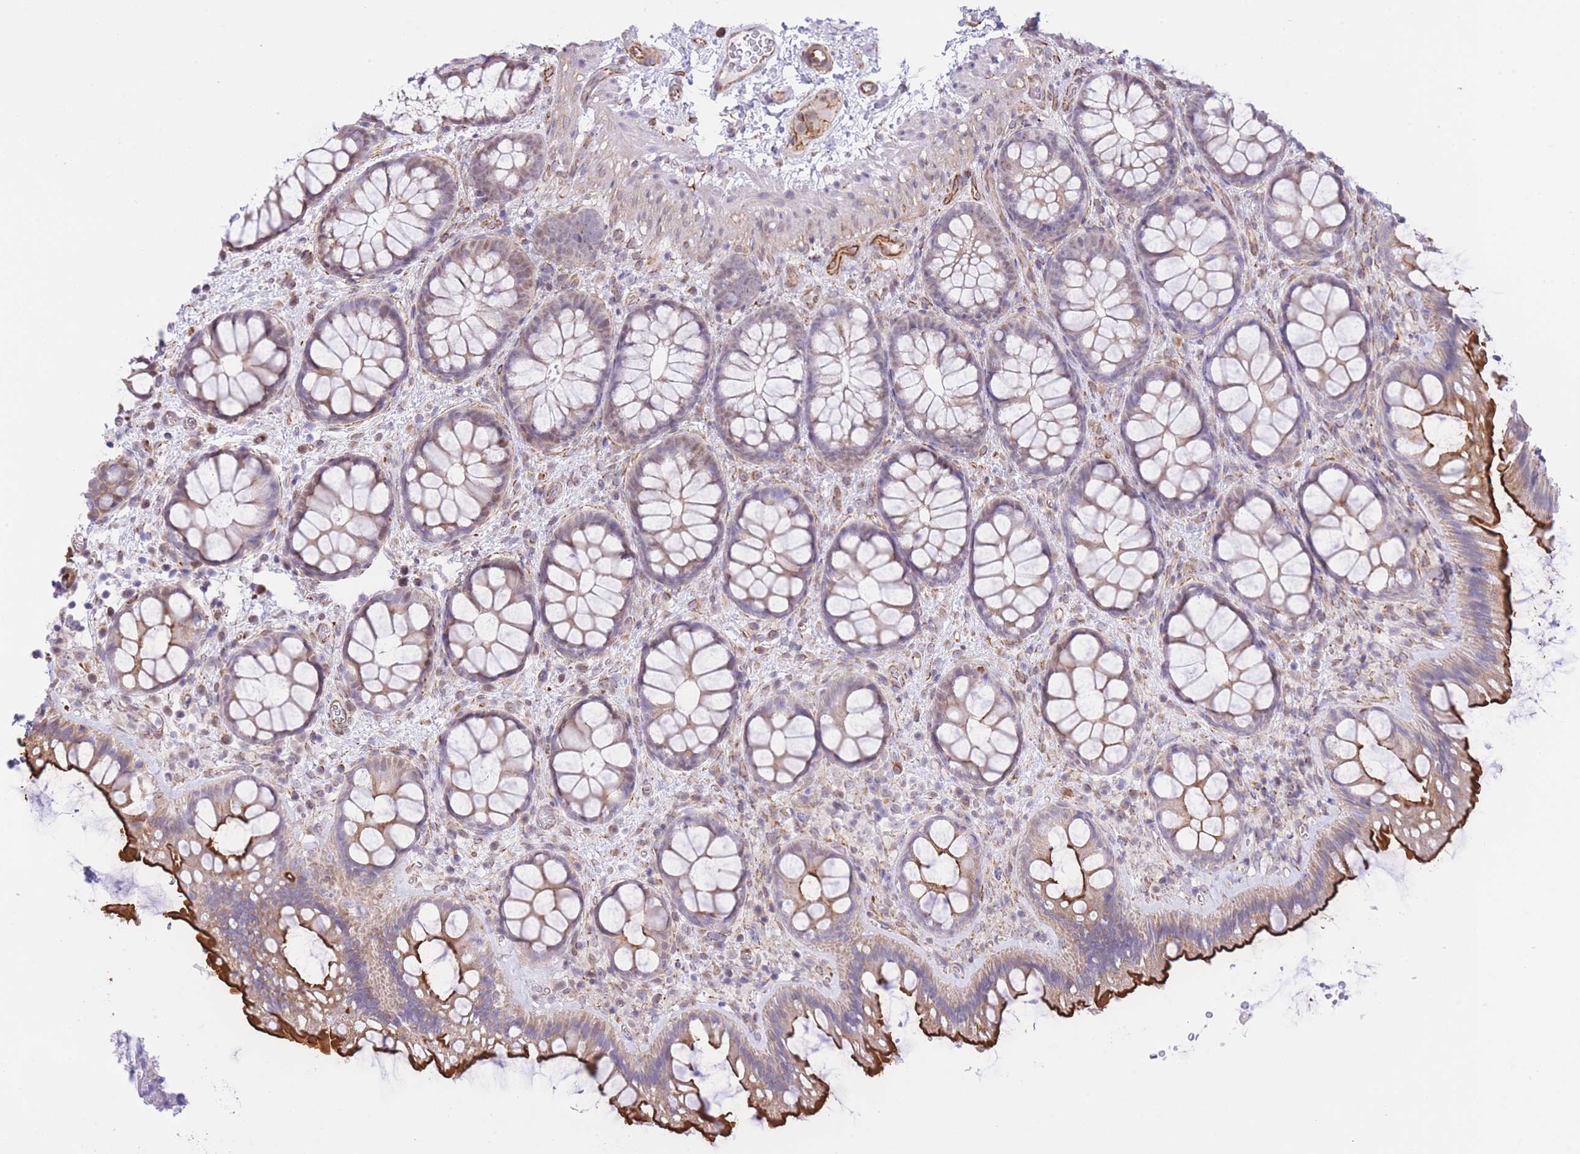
{"staining": {"intensity": "strong", "quantity": "25%-75%", "location": "cytoplasmic/membranous"}, "tissue": "colon", "cell_type": "Endothelial cells", "image_type": "normal", "snomed": [{"axis": "morphology", "description": "Normal tissue, NOS"}, {"axis": "topography", "description": "Colon"}], "caption": "Colon stained with a brown dye shows strong cytoplasmic/membranous positive positivity in about 25%-75% of endothelial cells.", "gene": "PSG11", "patient": {"sex": "male", "age": 46}}